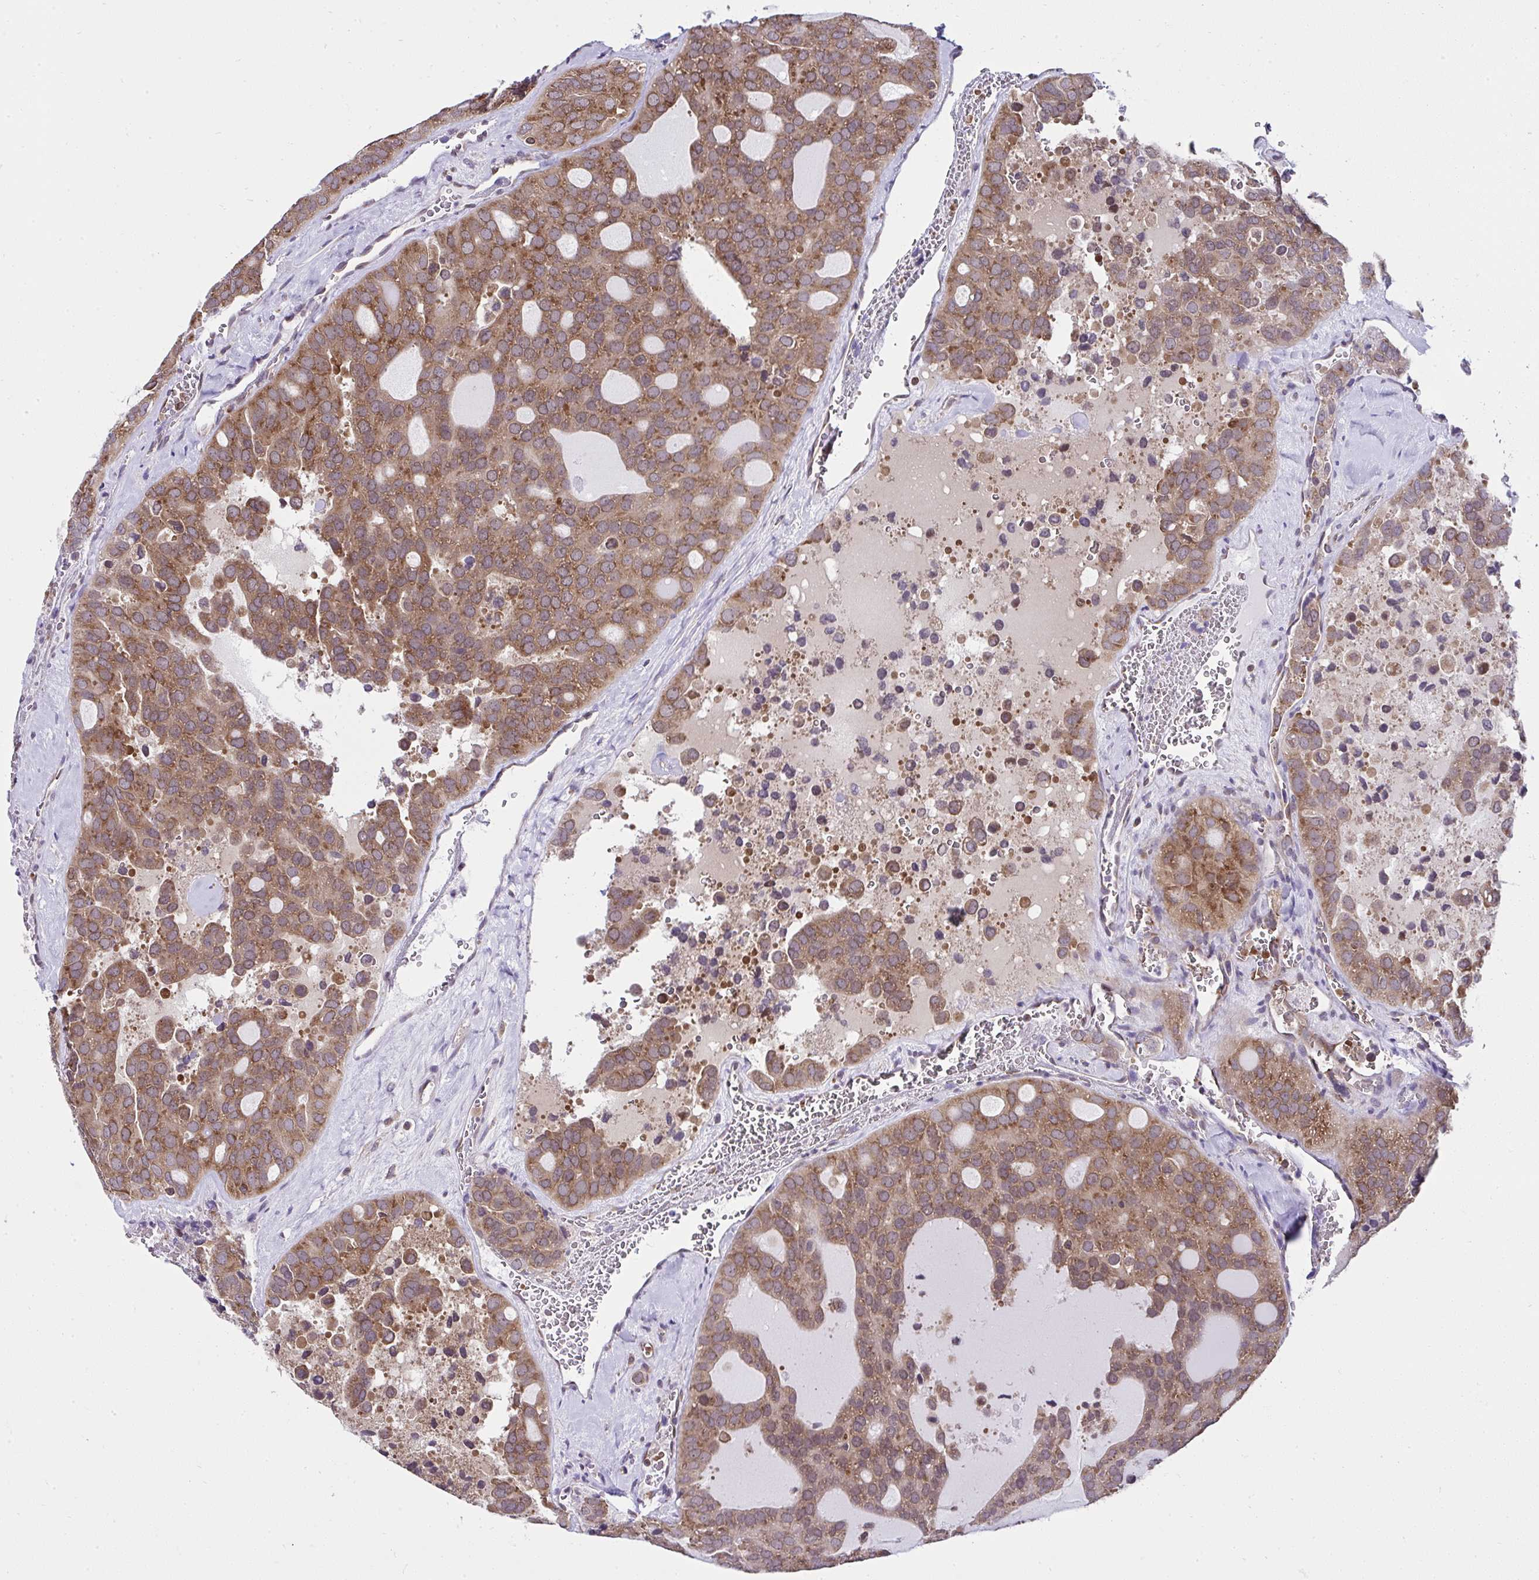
{"staining": {"intensity": "moderate", "quantity": ">75%", "location": "cytoplasmic/membranous"}, "tissue": "thyroid cancer", "cell_type": "Tumor cells", "image_type": "cancer", "snomed": [{"axis": "morphology", "description": "Follicular adenoma carcinoma, NOS"}, {"axis": "topography", "description": "Thyroid gland"}], "caption": "DAB immunohistochemical staining of thyroid cancer (follicular adenoma carcinoma) exhibits moderate cytoplasmic/membranous protein staining in about >75% of tumor cells.", "gene": "RPS7", "patient": {"sex": "male", "age": 75}}